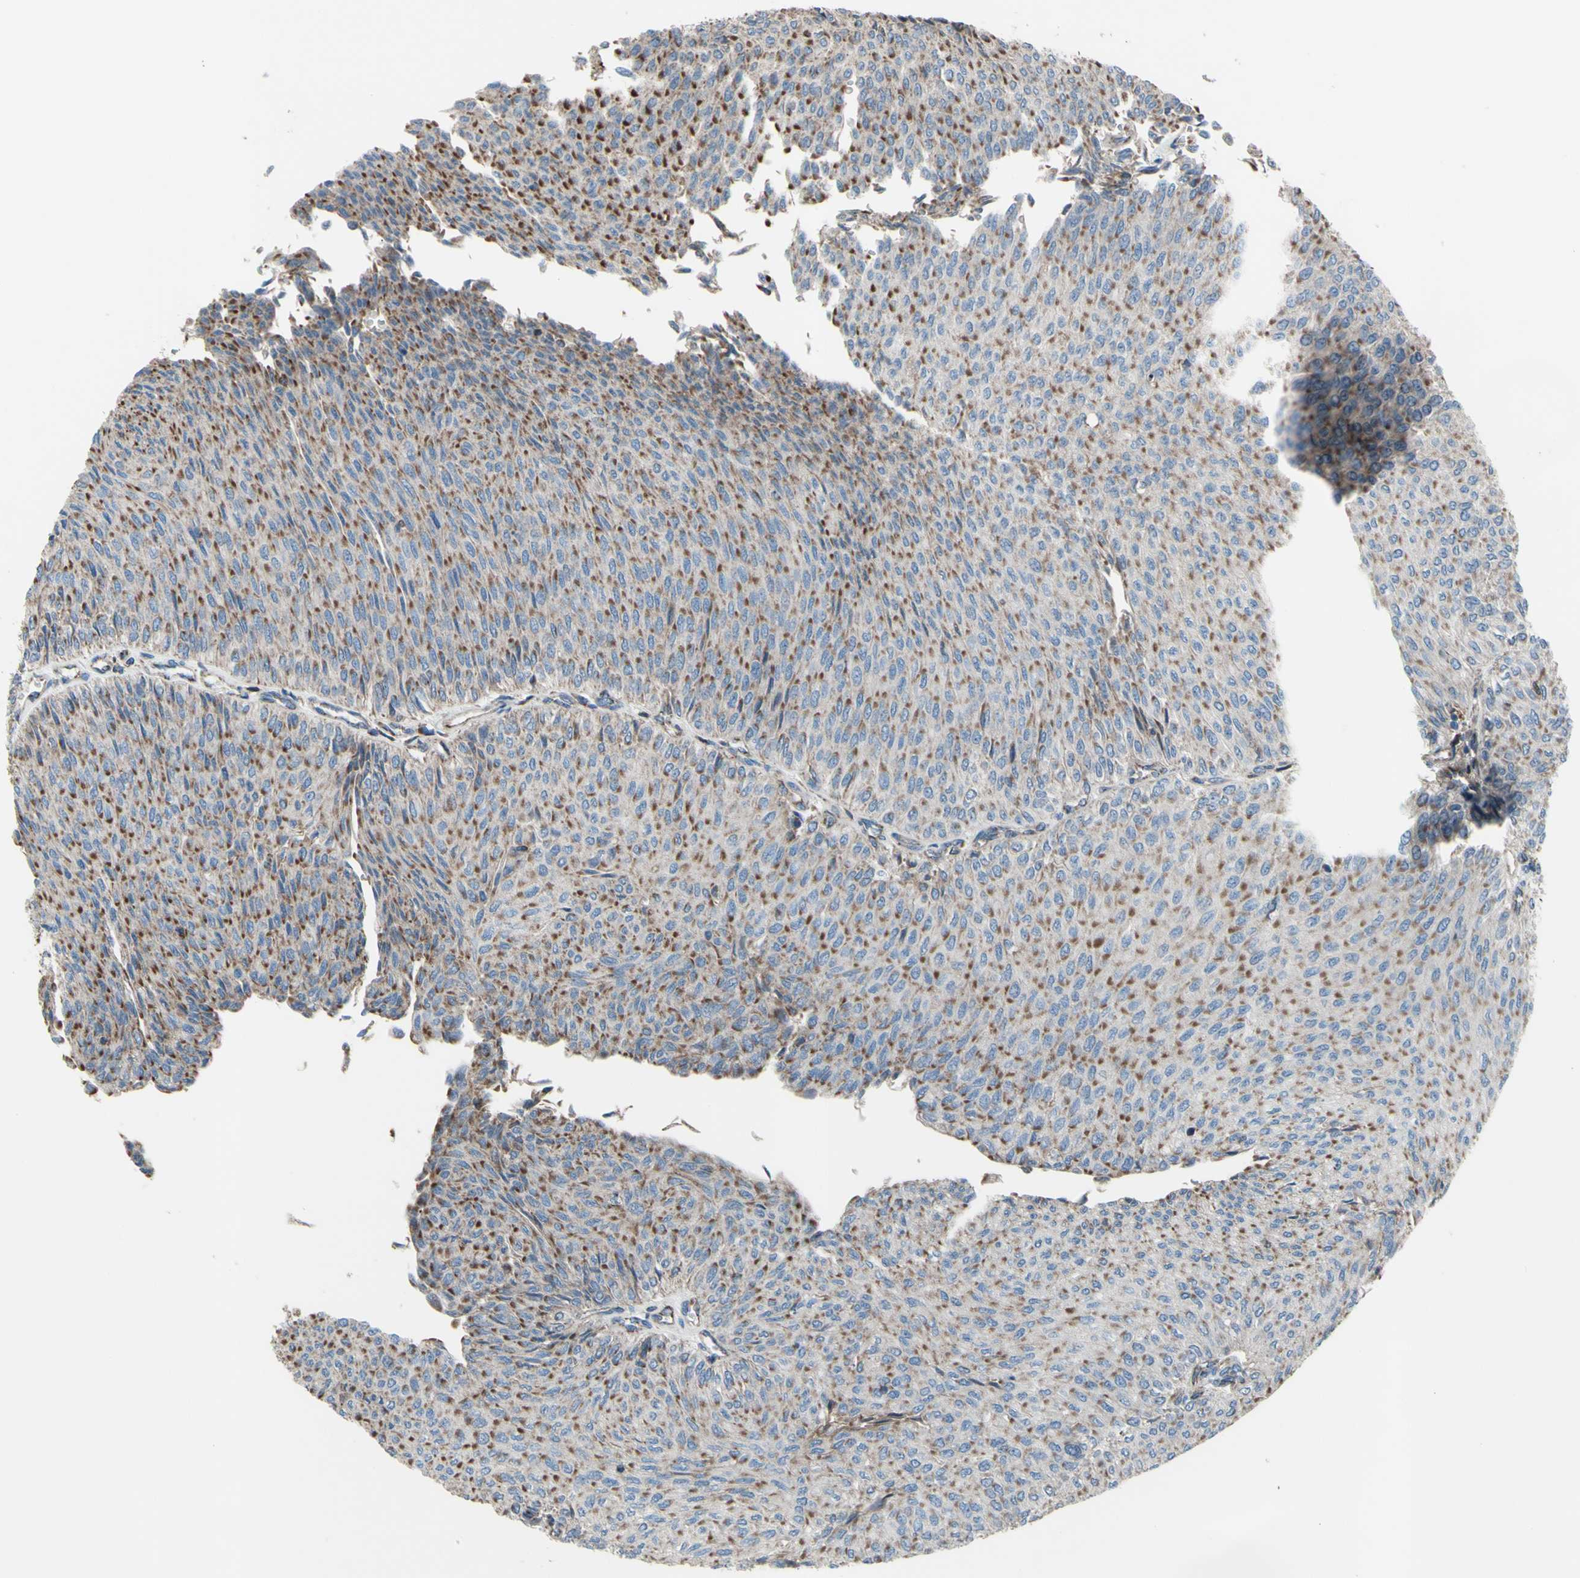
{"staining": {"intensity": "weak", "quantity": ">75%", "location": "cytoplasmic/membranous"}, "tissue": "urothelial cancer", "cell_type": "Tumor cells", "image_type": "cancer", "snomed": [{"axis": "morphology", "description": "Urothelial carcinoma, Low grade"}, {"axis": "topography", "description": "Urinary bladder"}], "caption": "Urothelial cancer was stained to show a protein in brown. There is low levels of weak cytoplasmic/membranous expression in approximately >75% of tumor cells.", "gene": "EMC7", "patient": {"sex": "male", "age": 78}}